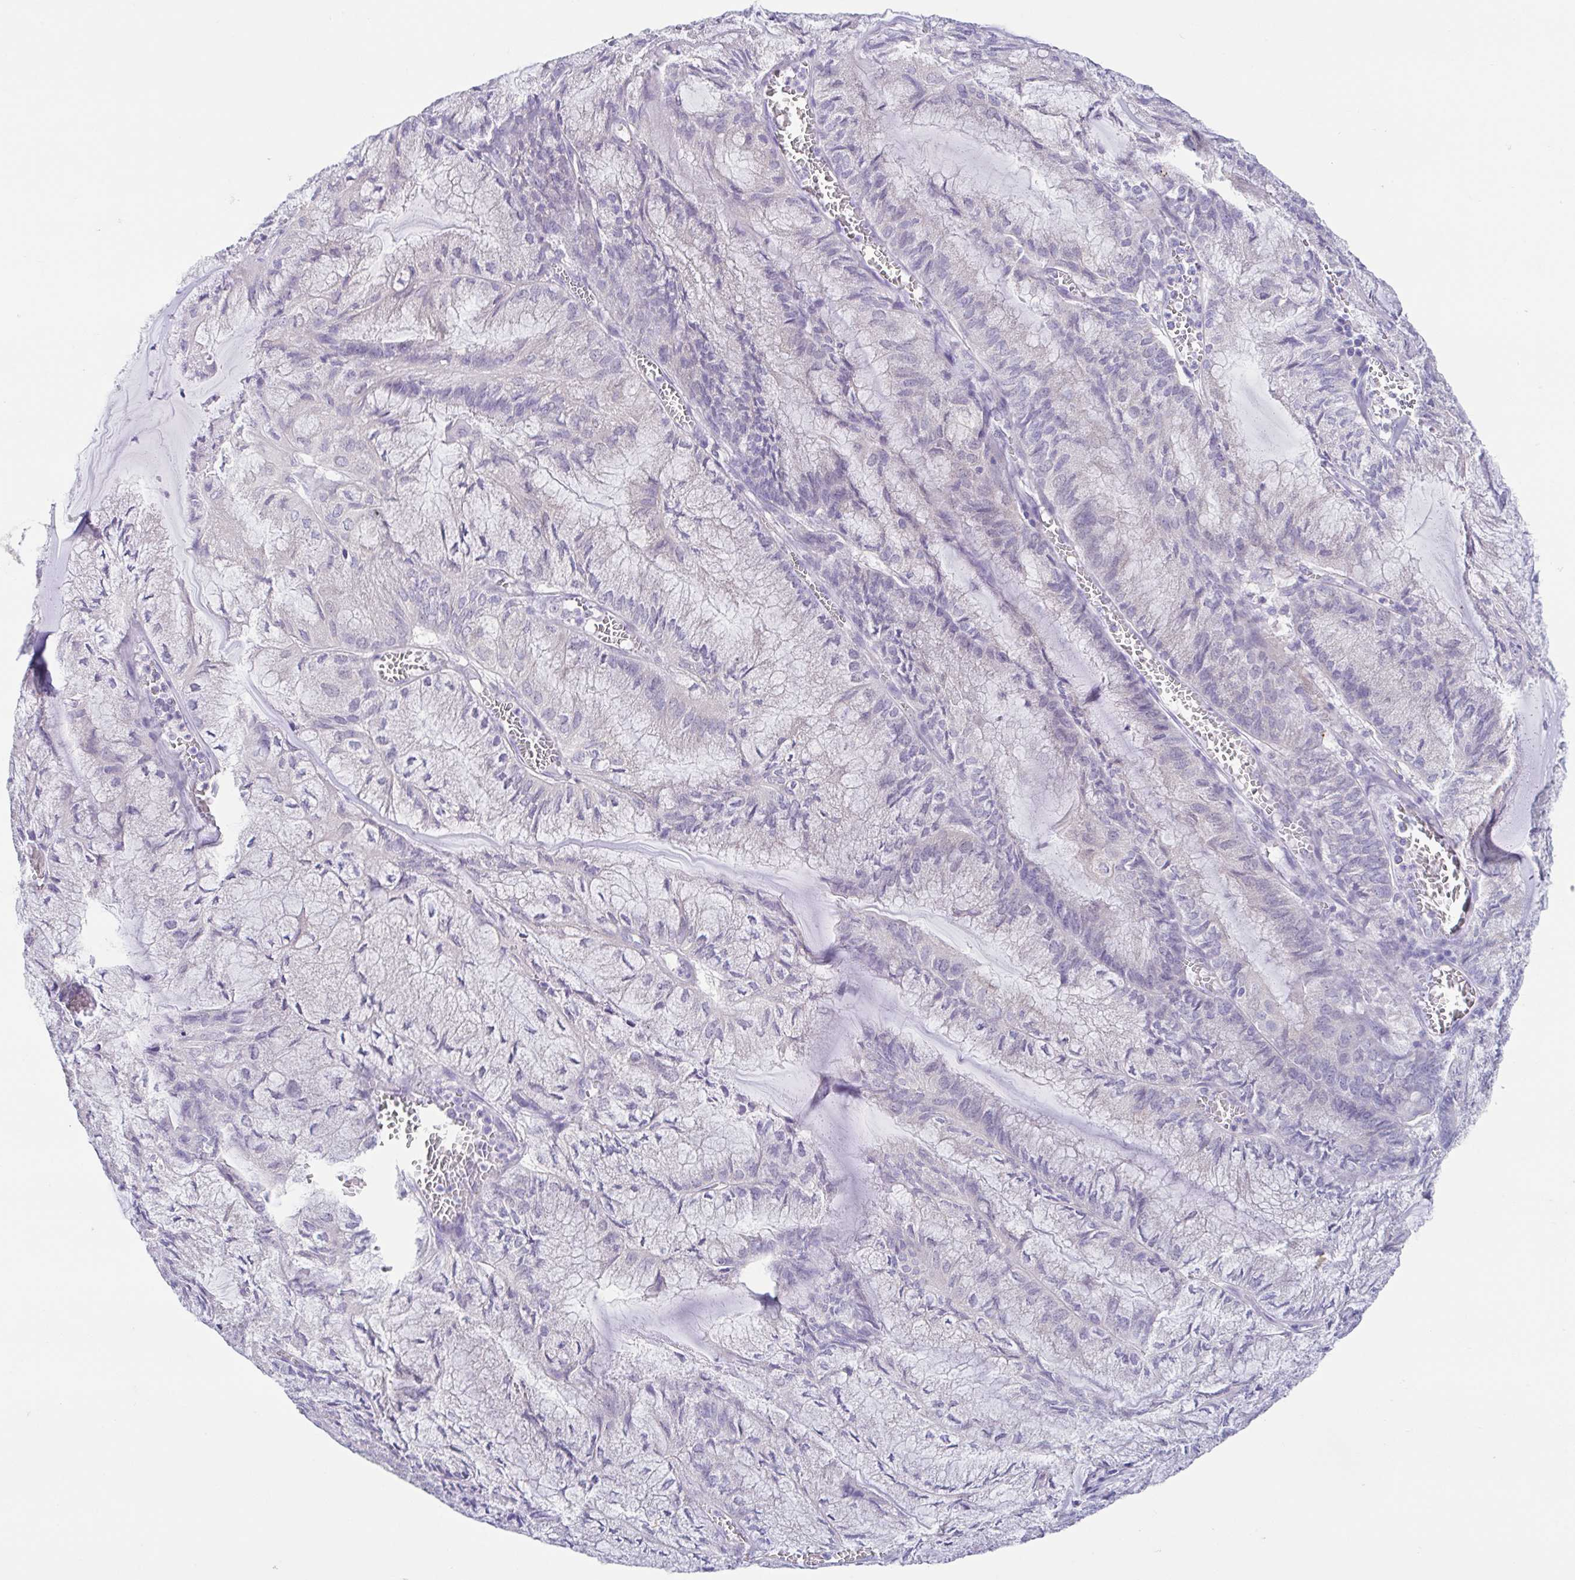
{"staining": {"intensity": "negative", "quantity": "none", "location": "none"}, "tissue": "endometrial cancer", "cell_type": "Tumor cells", "image_type": "cancer", "snomed": [{"axis": "morphology", "description": "Carcinoma, NOS"}, {"axis": "topography", "description": "Endometrium"}], "caption": "IHC of human endometrial cancer shows no positivity in tumor cells.", "gene": "RDH11", "patient": {"sex": "female", "age": 62}}